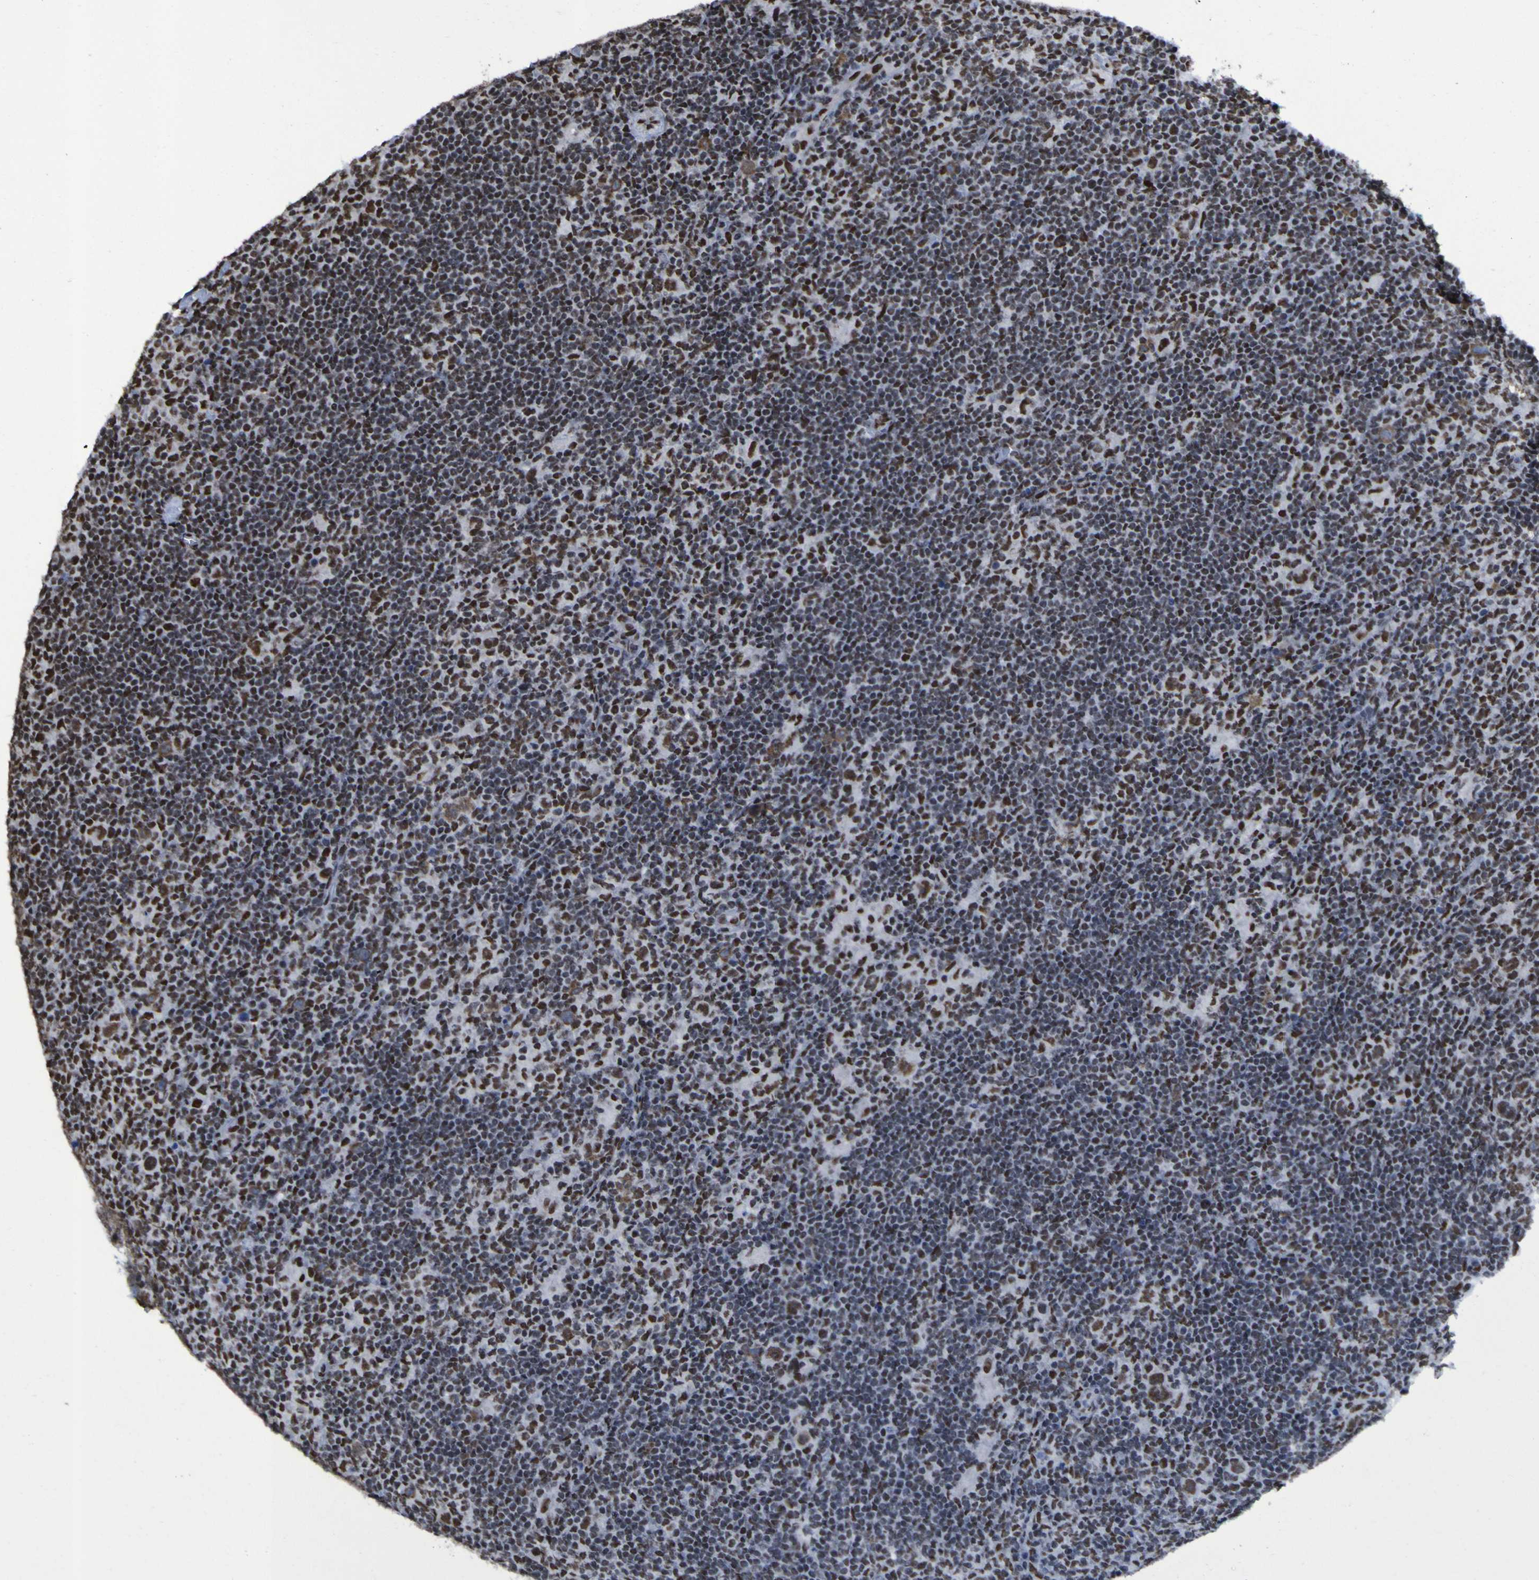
{"staining": {"intensity": "moderate", "quantity": ">75%", "location": "cytoplasmic/membranous"}, "tissue": "lymphoma", "cell_type": "Tumor cells", "image_type": "cancer", "snomed": [{"axis": "morphology", "description": "Hodgkin's disease, NOS"}, {"axis": "topography", "description": "Lymph node"}], "caption": "This is a micrograph of immunohistochemistry staining of lymphoma, which shows moderate staining in the cytoplasmic/membranous of tumor cells.", "gene": "HNRNPR", "patient": {"sex": "female", "age": 57}}